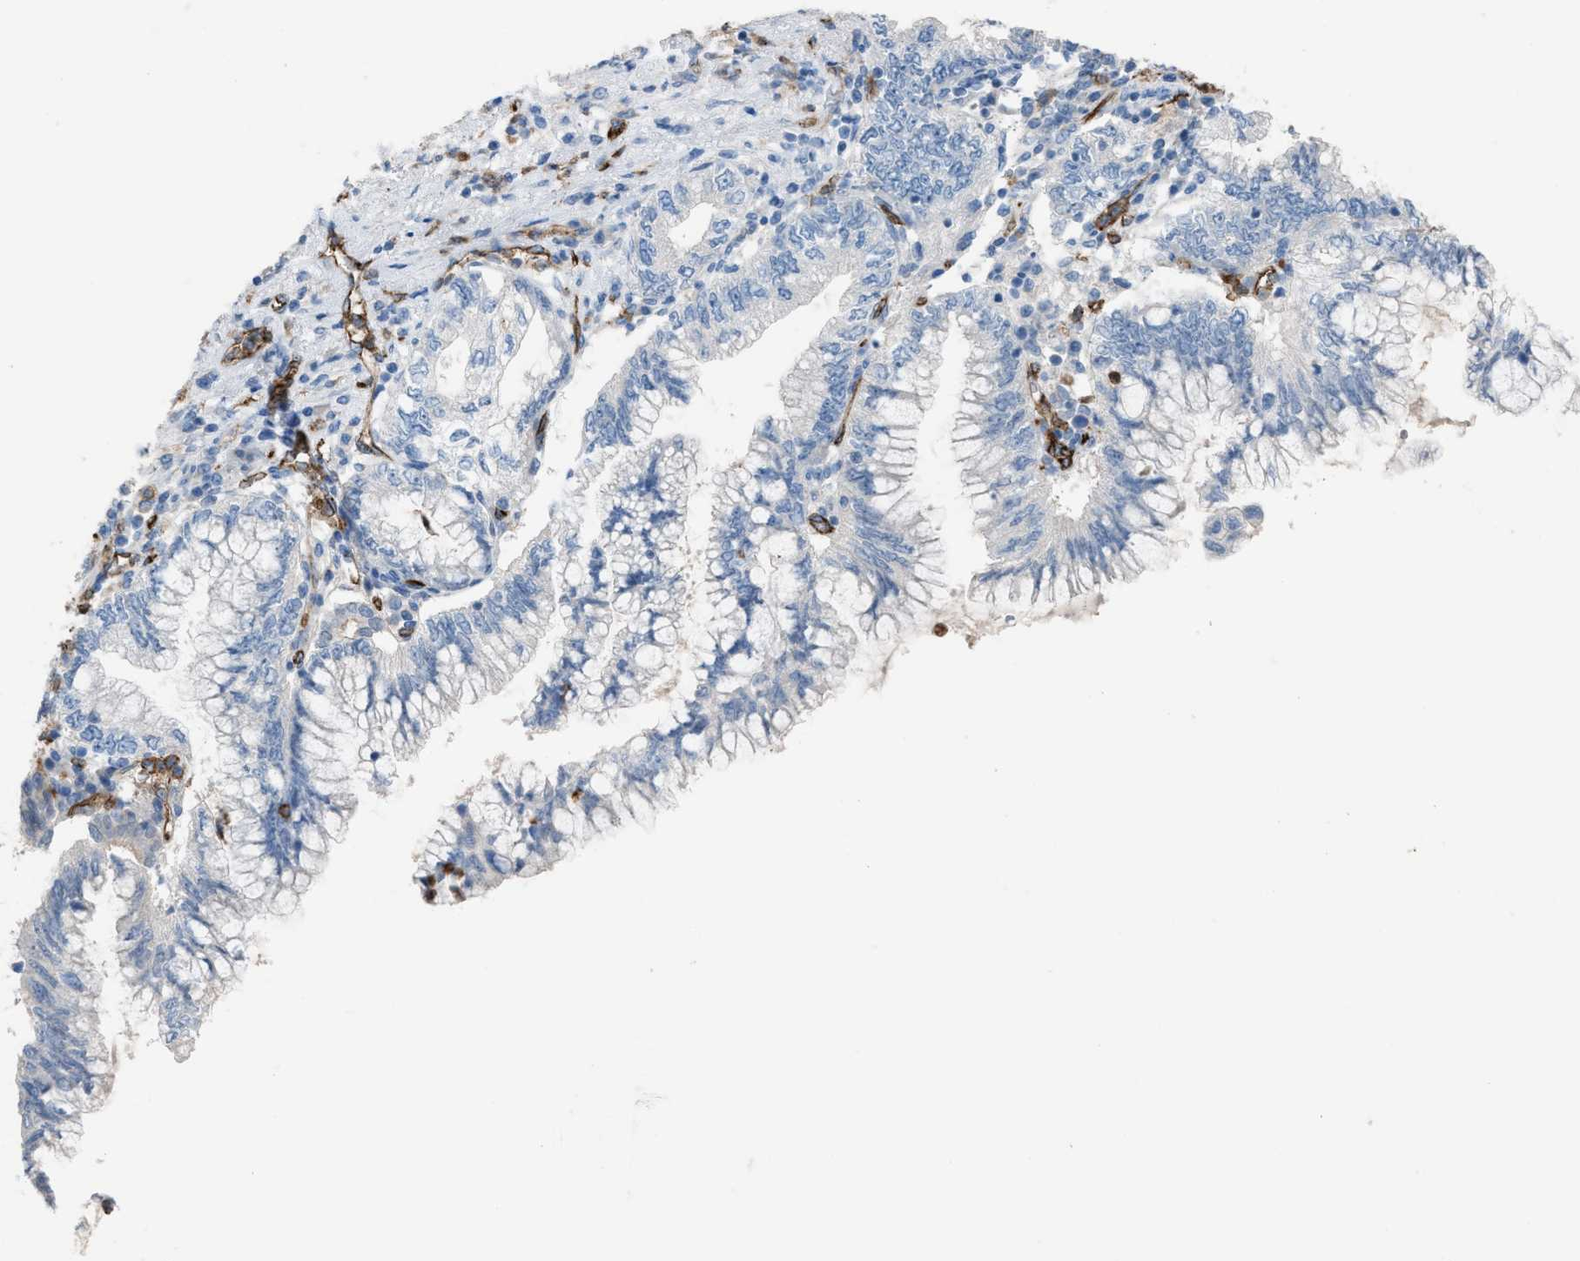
{"staining": {"intensity": "negative", "quantity": "none", "location": "none"}, "tissue": "pancreatic cancer", "cell_type": "Tumor cells", "image_type": "cancer", "snomed": [{"axis": "morphology", "description": "Adenocarcinoma, NOS"}, {"axis": "topography", "description": "Pancreas"}], "caption": "Immunohistochemical staining of human adenocarcinoma (pancreatic) demonstrates no significant staining in tumor cells.", "gene": "DYSF", "patient": {"sex": "female", "age": 73}}